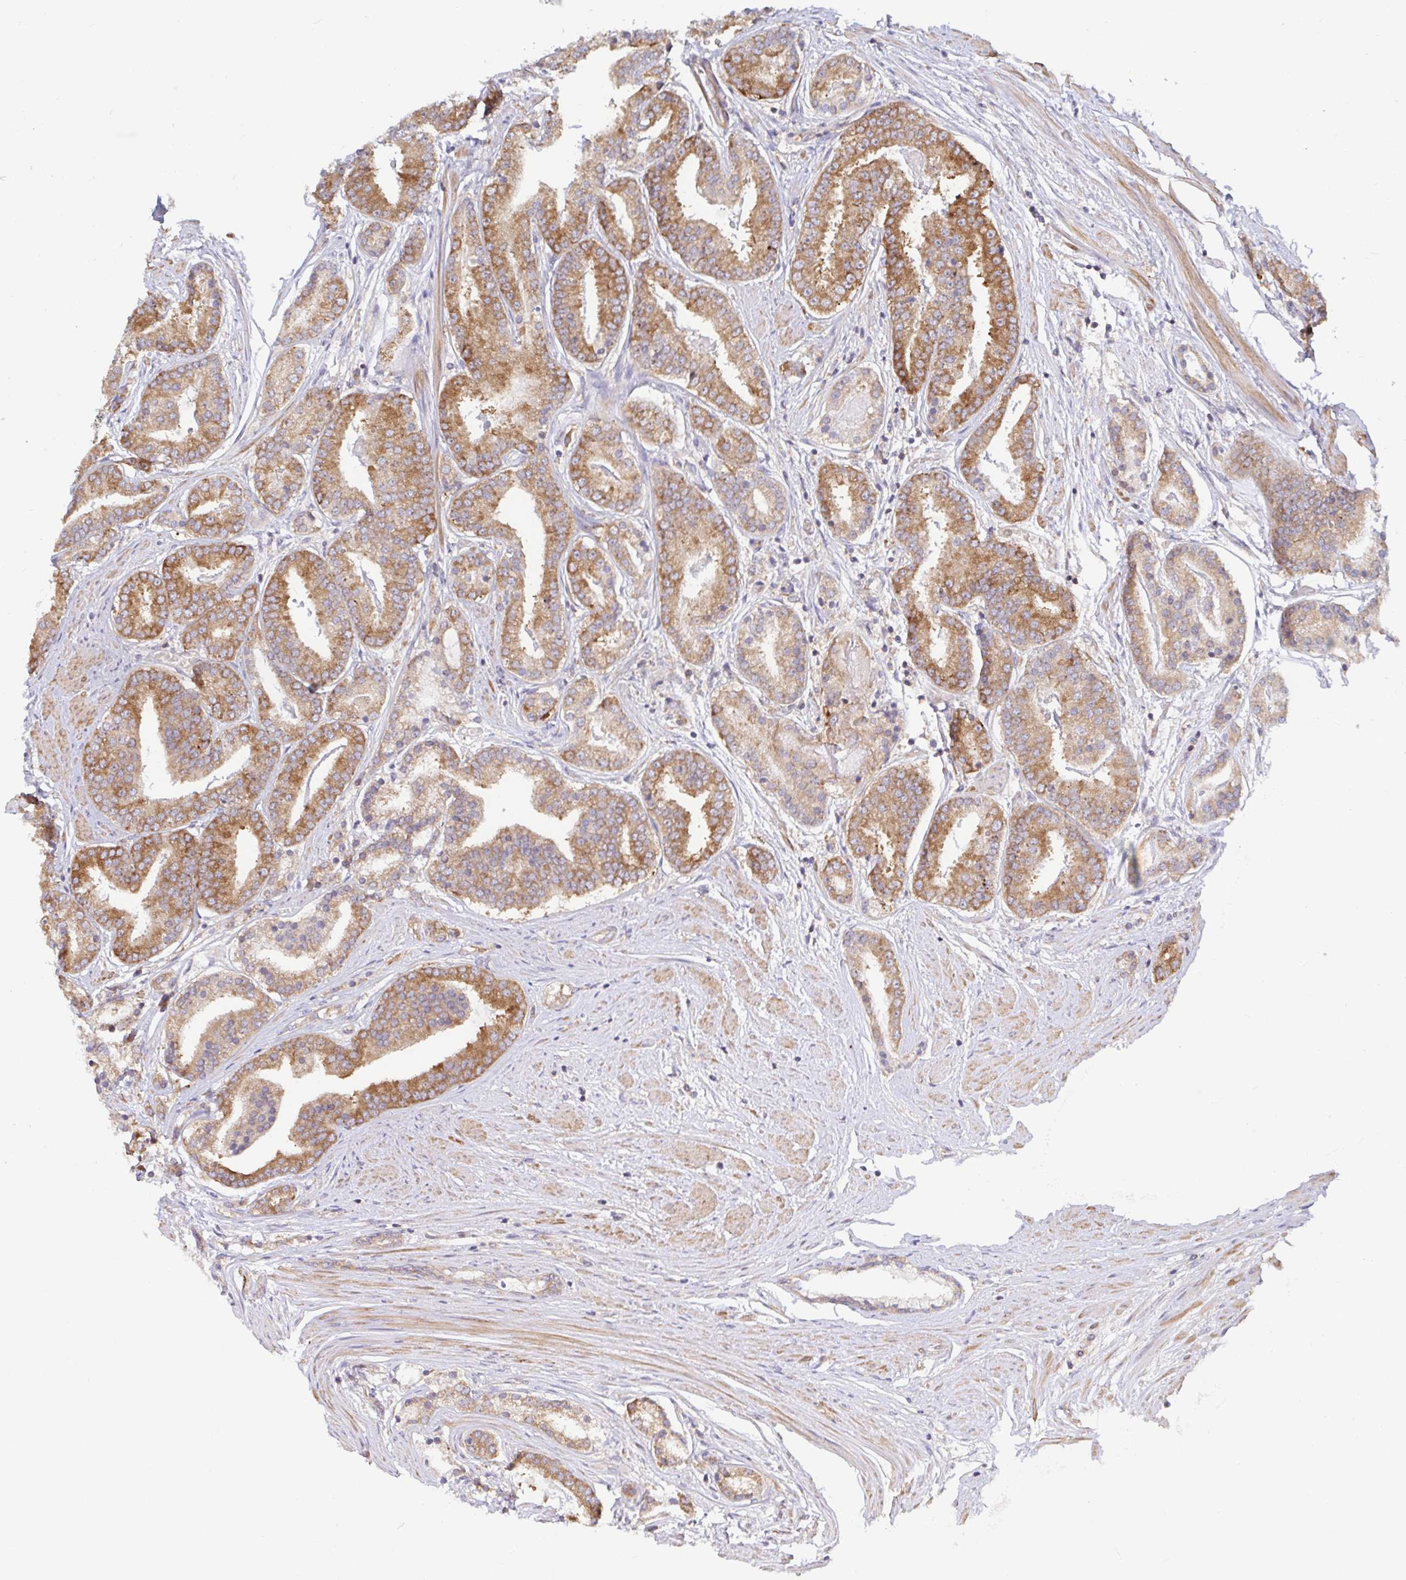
{"staining": {"intensity": "moderate", "quantity": ">75%", "location": "cytoplasmic/membranous"}, "tissue": "prostate cancer", "cell_type": "Tumor cells", "image_type": "cancer", "snomed": [{"axis": "morphology", "description": "Adenocarcinoma, High grade"}, {"axis": "topography", "description": "Prostate"}], "caption": "High-grade adenocarcinoma (prostate) stained for a protein (brown) exhibits moderate cytoplasmic/membranous positive positivity in about >75% of tumor cells.", "gene": "LARP1", "patient": {"sex": "male", "age": 63}}